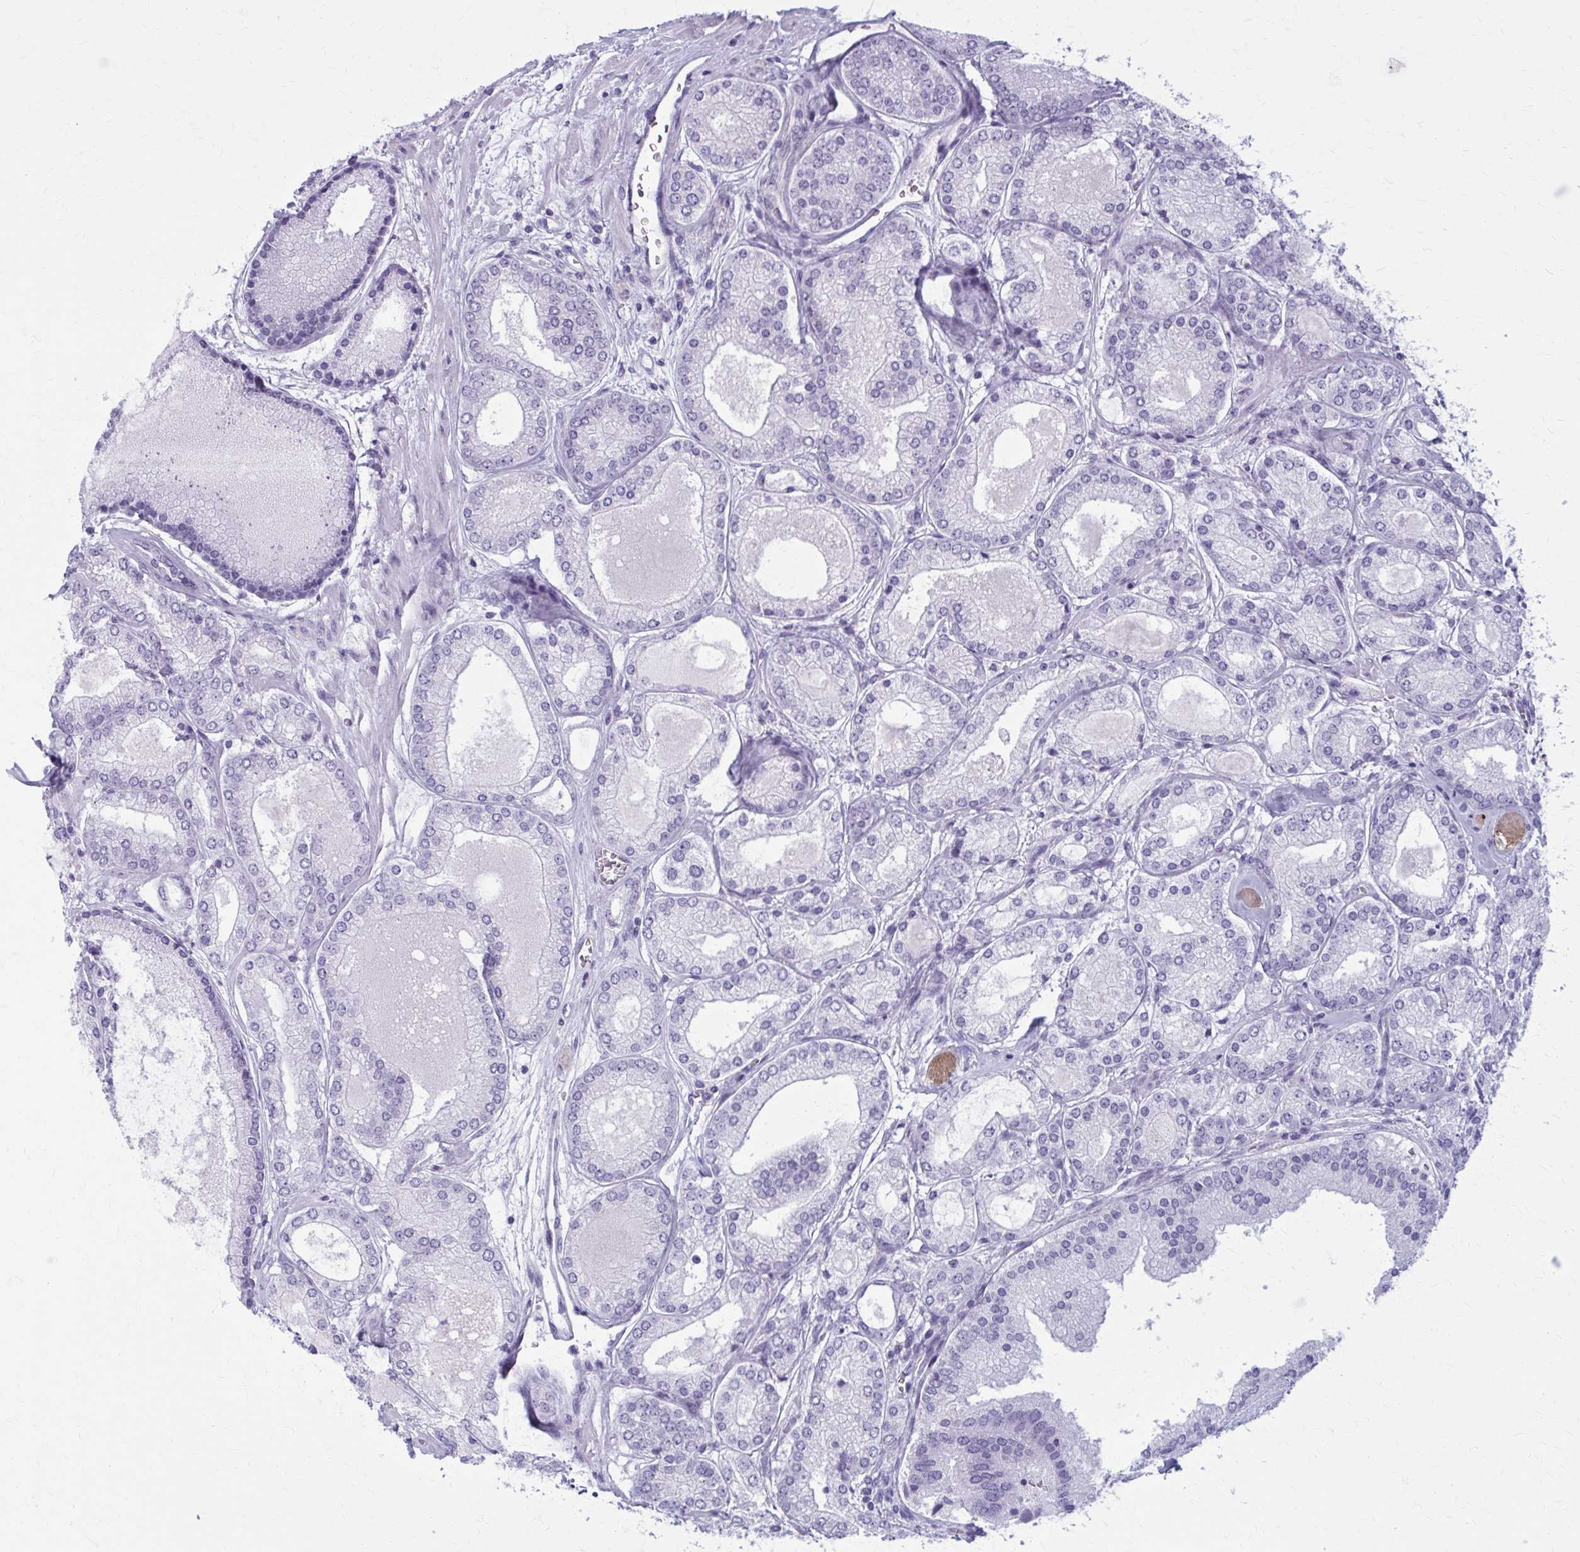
{"staining": {"intensity": "negative", "quantity": "none", "location": "none"}, "tissue": "prostate cancer", "cell_type": "Tumor cells", "image_type": "cancer", "snomed": [{"axis": "morphology", "description": "Adenocarcinoma, High grade"}, {"axis": "topography", "description": "Prostate"}], "caption": "This is an IHC image of prostate cancer (high-grade adenocarcinoma). There is no staining in tumor cells.", "gene": "CASQ2", "patient": {"sex": "male", "age": 67}}